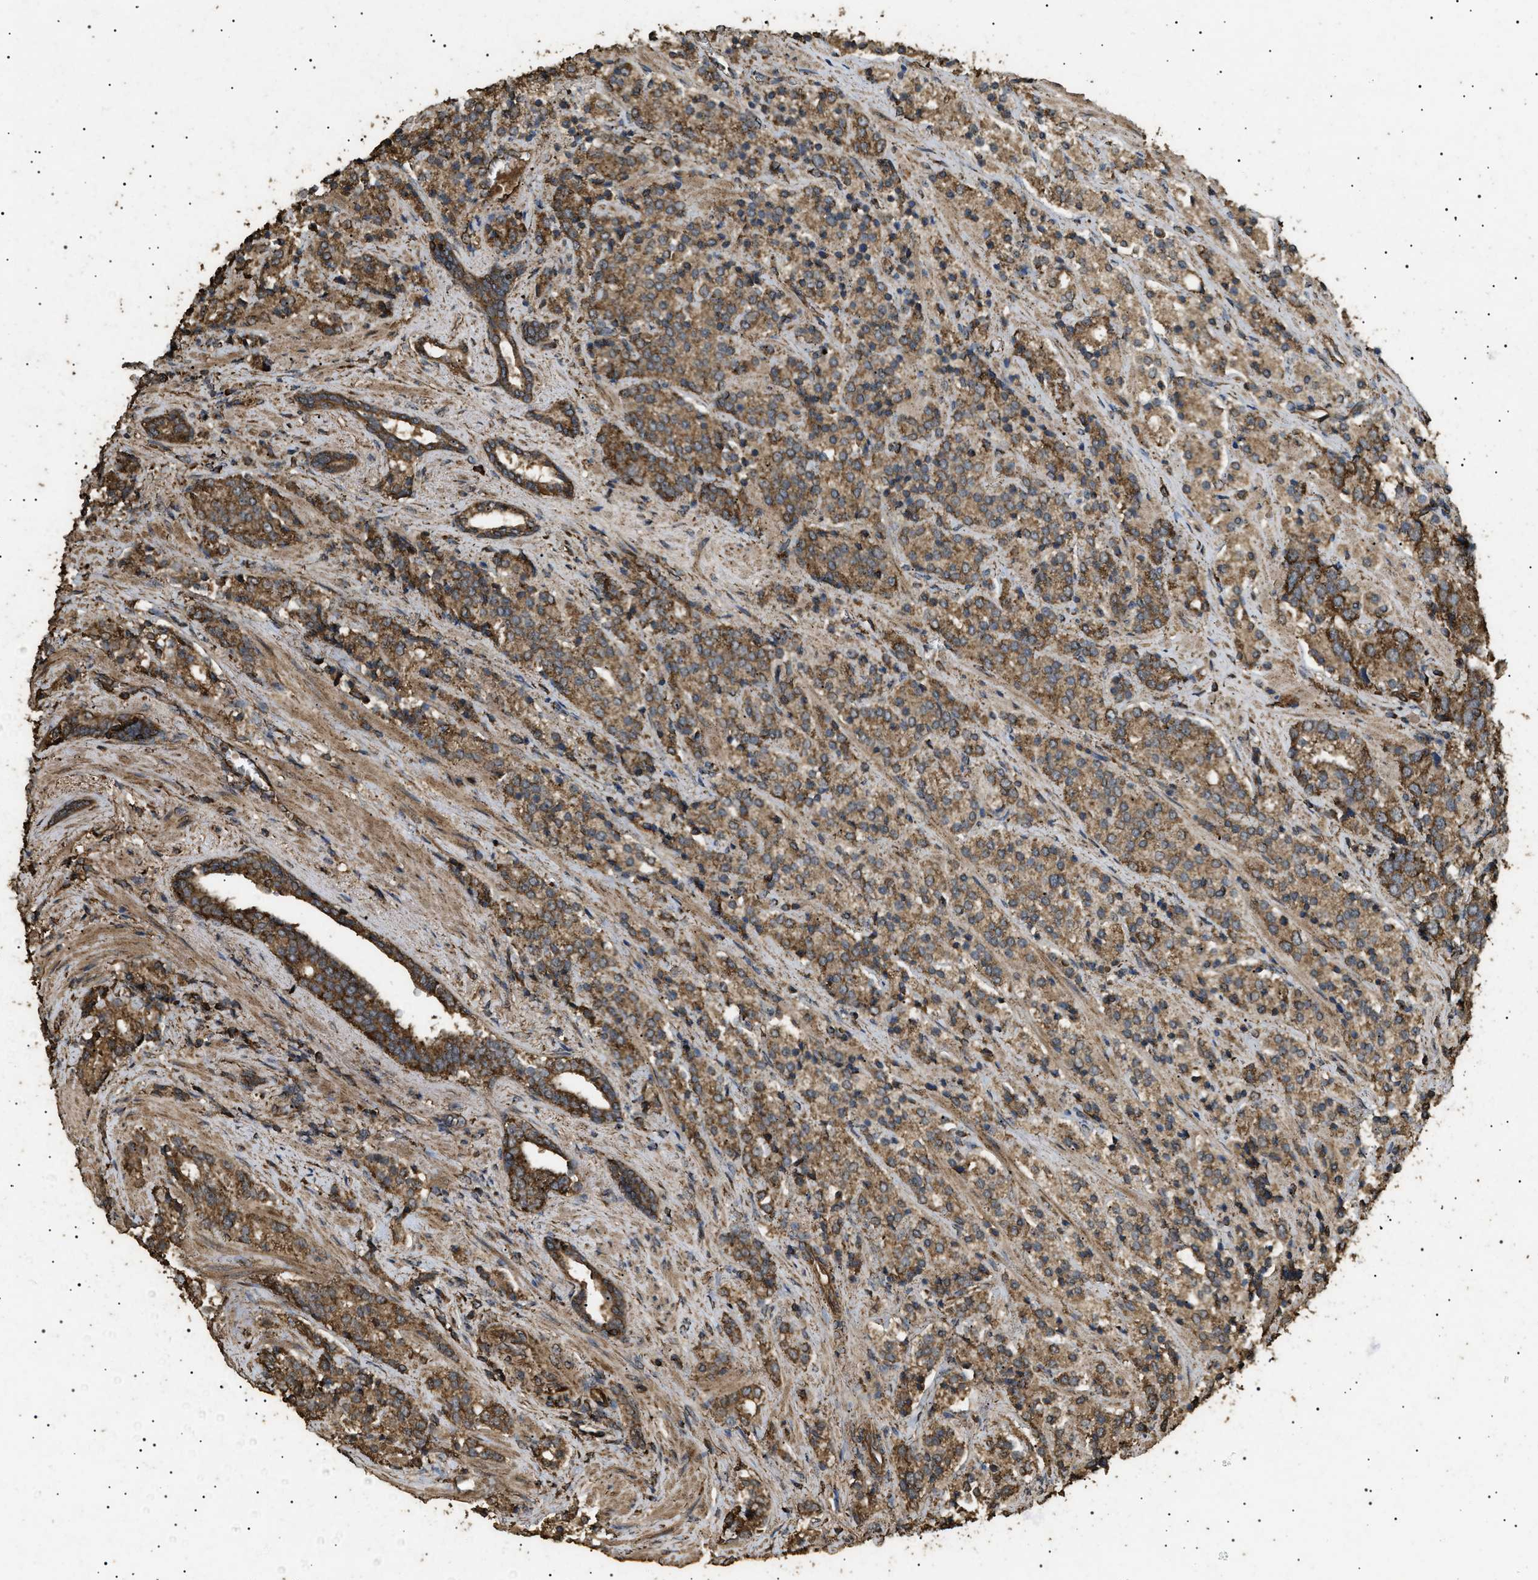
{"staining": {"intensity": "moderate", "quantity": ">75%", "location": "cytoplasmic/membranous"}, "tissue": "prostate cancer", "cell_type": "Tumor cells", "image_type": "cancer", "snomed": [{"axis": "morphology", "description": "Adenocarcinoma, High grade"}, {"axis": "topography", "description": "Prostate"}], "caption": "Protein analysis of prostate high-grade adenocarcinoma tissue reveals moderate cytoplasmic/membranous positivity in approximately >75% of tumor cells.", "gene": "CYRIA", "patient": {"sex": "male", "age": 71}}